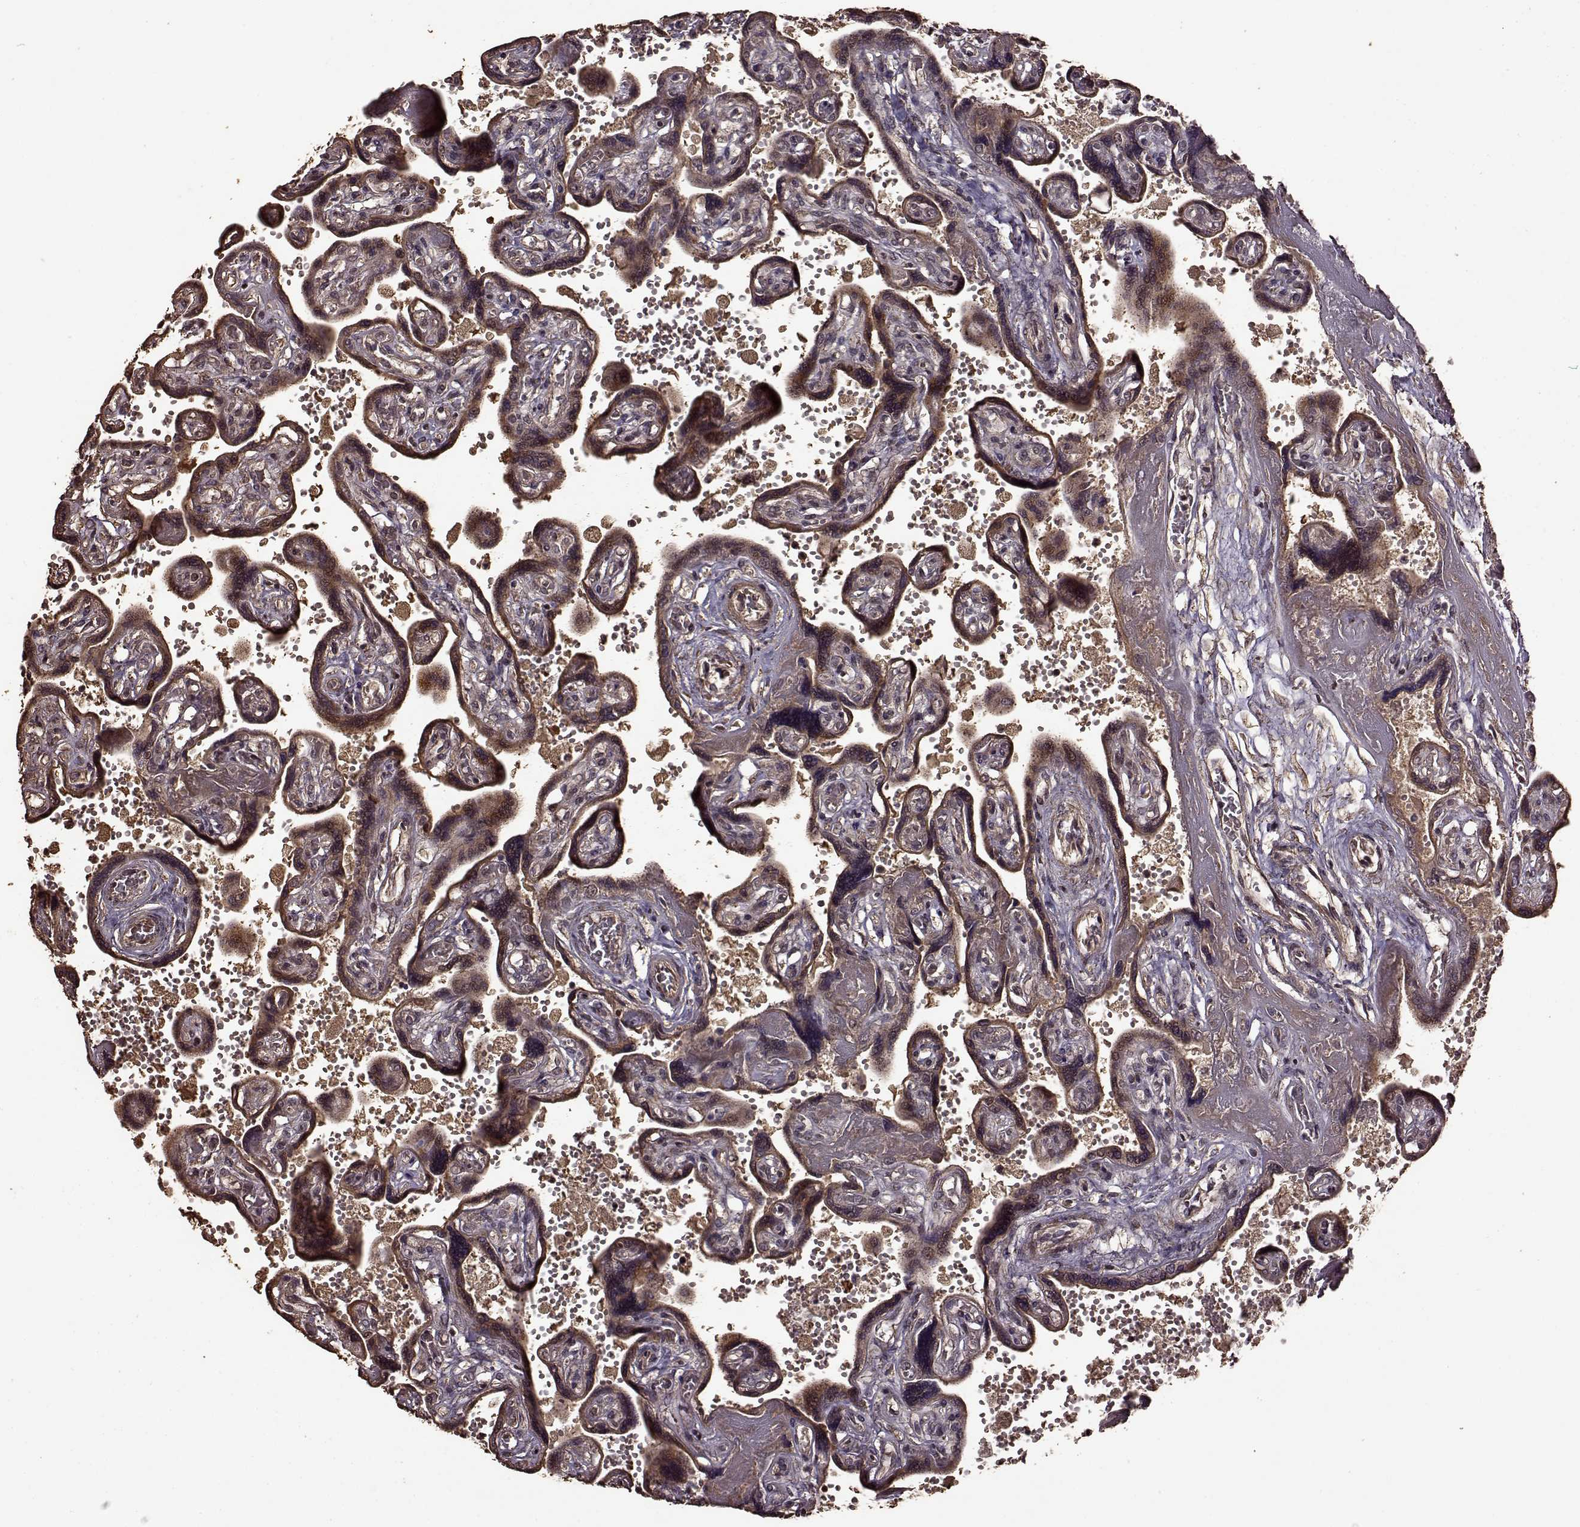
{"staining": {"intensity": "weak", "quantity": ">75%", "location": "cytoplasmic/membranous"}, "tissue": "placenta", "cell_type": "Decidual cells", "image_type": "normal", "snomed": [{"axis": "morphology", "description": "Normal tissue, NOS"}, {"axis": "topography", "description": "Placenta"}], "caption": "IHC histopathology image of normal placenta: human placenta stained using immunohistochemistry demonstrates low levels of weak protein expression localized specifically in the cytoplasmic/membranous of decidual cells, appearing as a cytoplasmic/membranous brown color.", "gene": "FBXW11", "patient": {"sex": "female", "age": 32}}